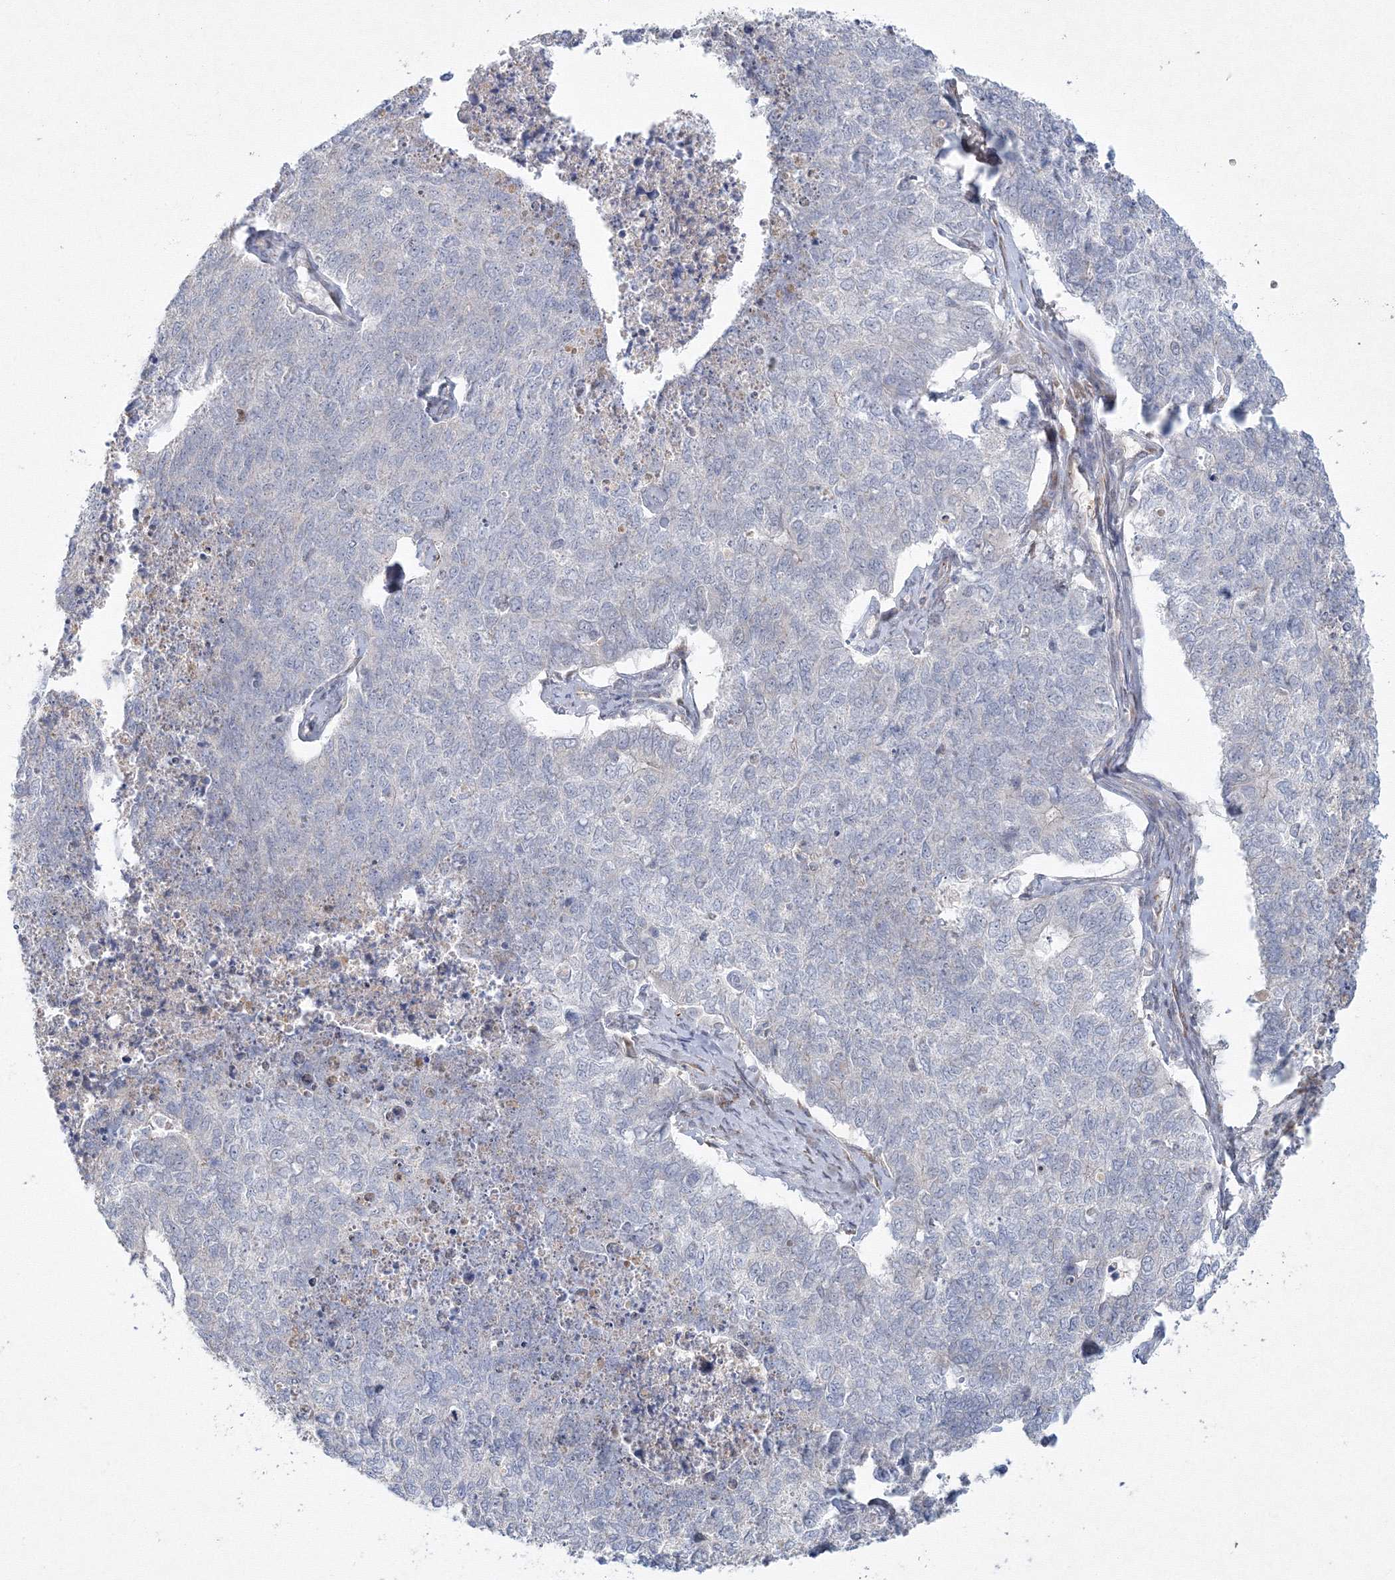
{"staining": {"intensity": "negative", "quantity": "none", "location": "none"}, "tissue": "cervical cancer", "cell_type": "Tumor cells", "image_type": "cancer", "snomed": [{"axis": "morphology", "description": "Squamous cell carcinoma, NOS"}, {"axis": "topography", "description": "Cervix"}], "caption": "This is a photomicrograph of IHC staining of cervical cancer, which shows no staining in tumor cells.", "gene": "WDR49", "patient": {"sex": "female", "age": 63}}